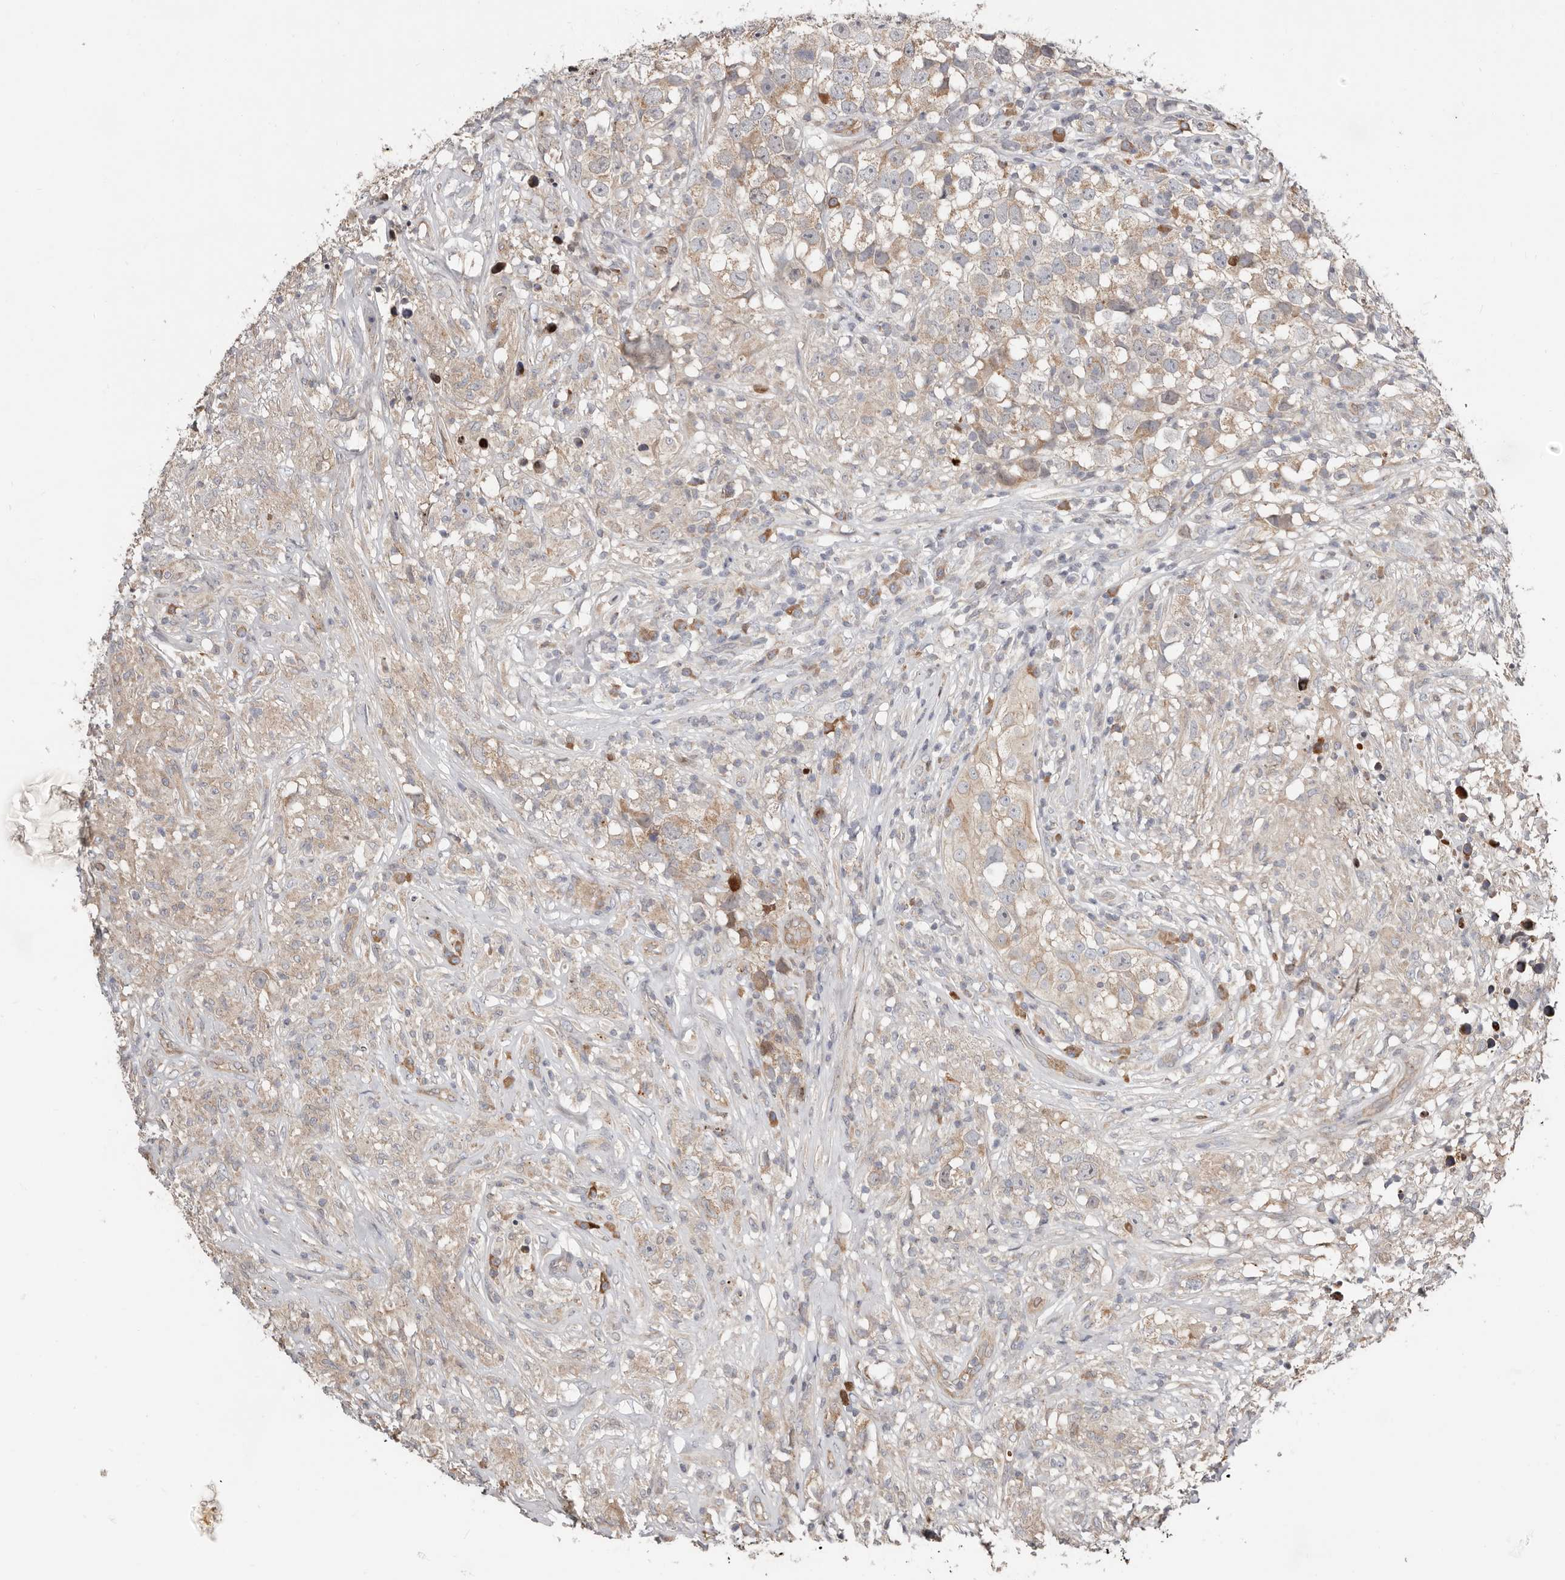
{"staining": {"intensity": "weak", "quantity": ">75%", "location": "cytoplasmic/membranous"}, "tissue": "testis cancer", "cell_type": "Tumor cells", "image_type": "cancer", "snomed": [{"axis": "morphology", "description": "Seminoma, NOS"}, {"axis": "topography", "description": "Testis"}], "caption": "IHC (DAB (3,3'-diaminobenzidine)) staining of human seminoma (testis) exhibits weak cytoplasmic/membranous protein positivity in about >75% of tumor cells.", "gene": "SMYD4", "patient": {"sex": "male", "age": 49}}